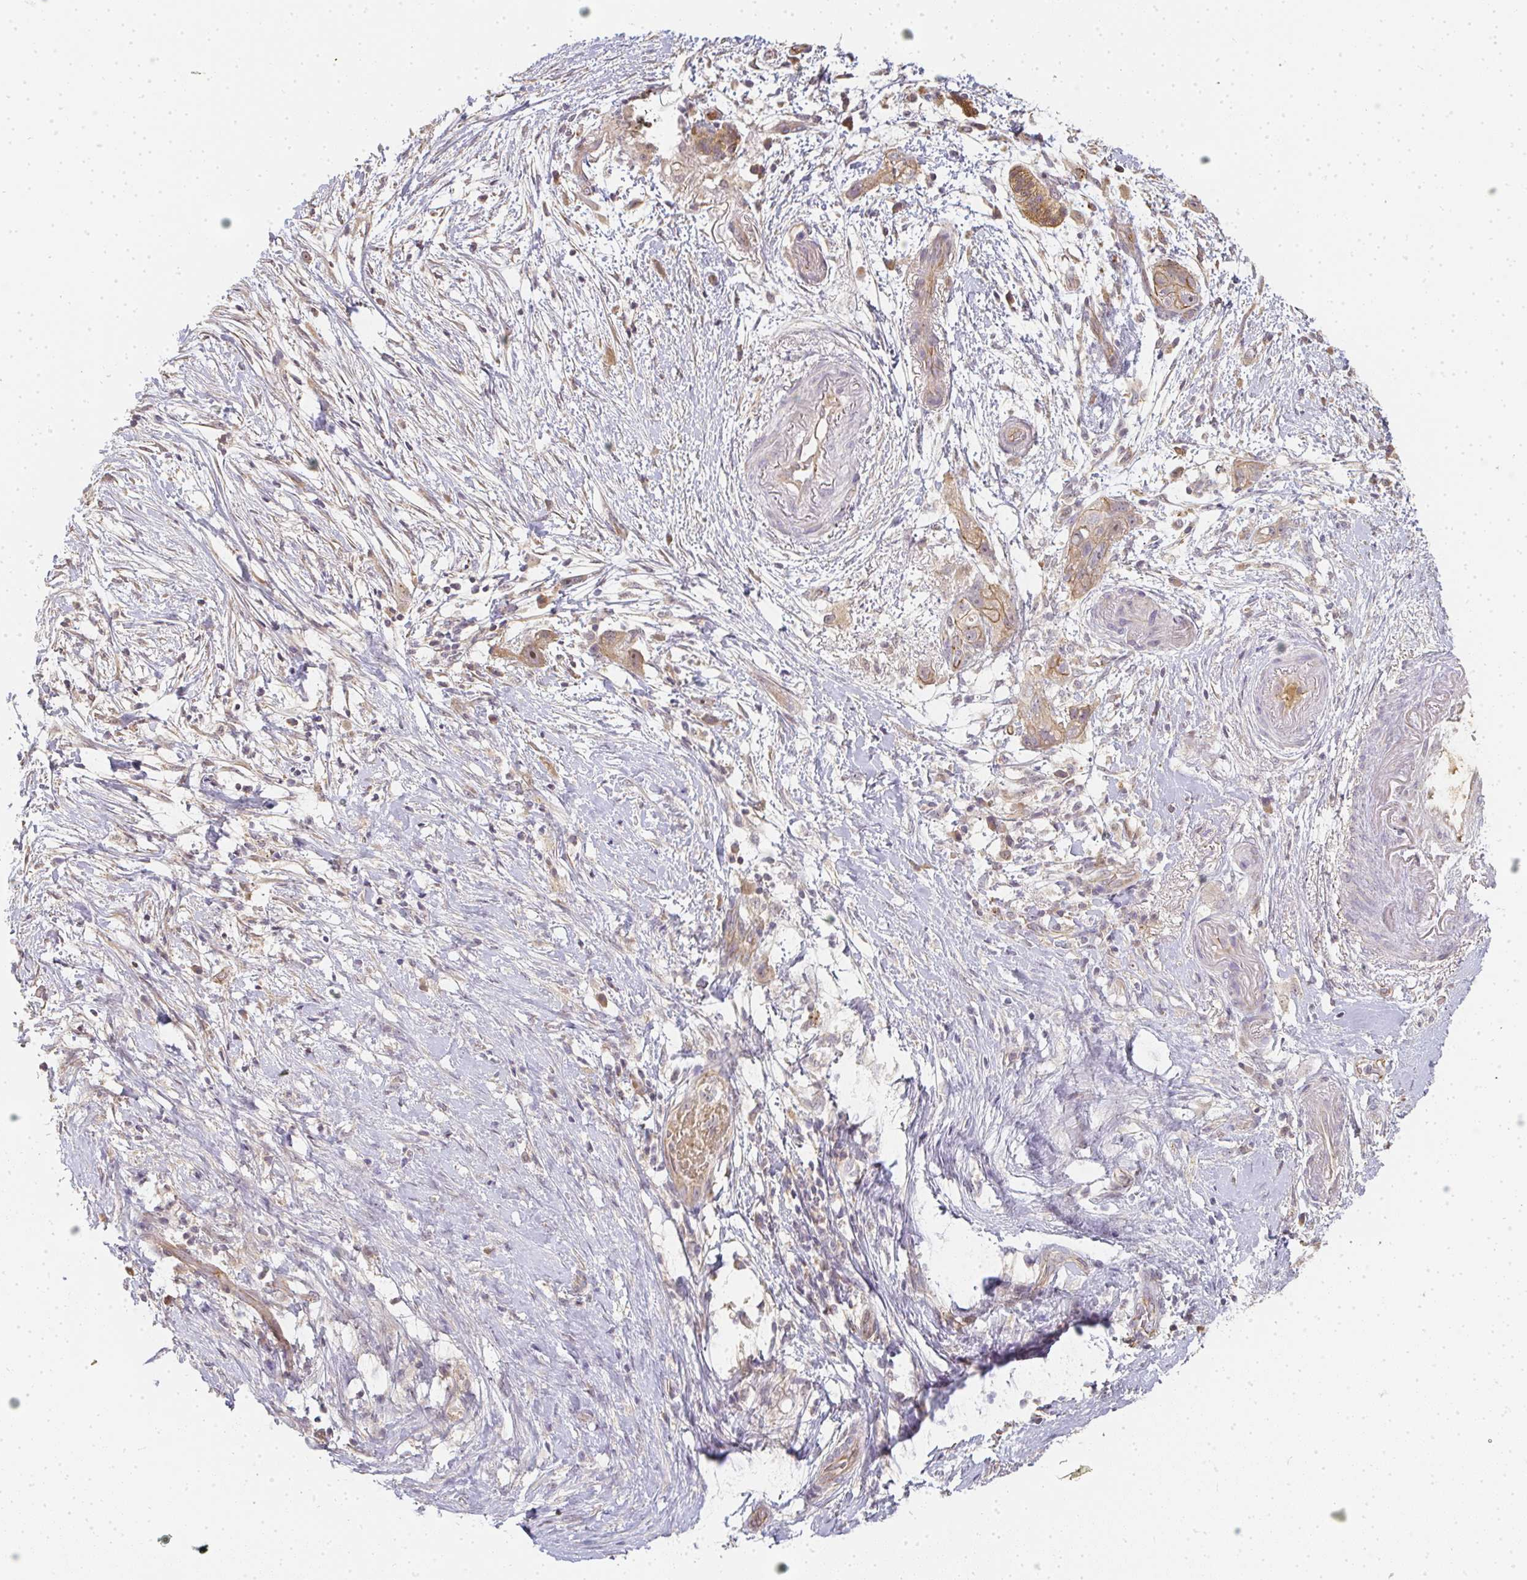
{"staining": {"intensity": "weak", "quantity": ">75%", "location": "cytoplasmic/membranous"}, "tissue": "pancreatic cancer", "cell_type": "Tumor cells", "image_type": "cancer", "snomed": [{"axis": "morphology", "description": "Adenocarcinoma, NOS"}, {"axis": "topography", "description": "Pancreas"}], "caption": "Brown immunohistochemical staining in human pancreatic adenocarcinoma exhibits weak cytoplasmic/membranous expression in approximately >75% of tumor cells.", "gene": "SLC35B3", "patient": {"sex": "female", "age": 72}}